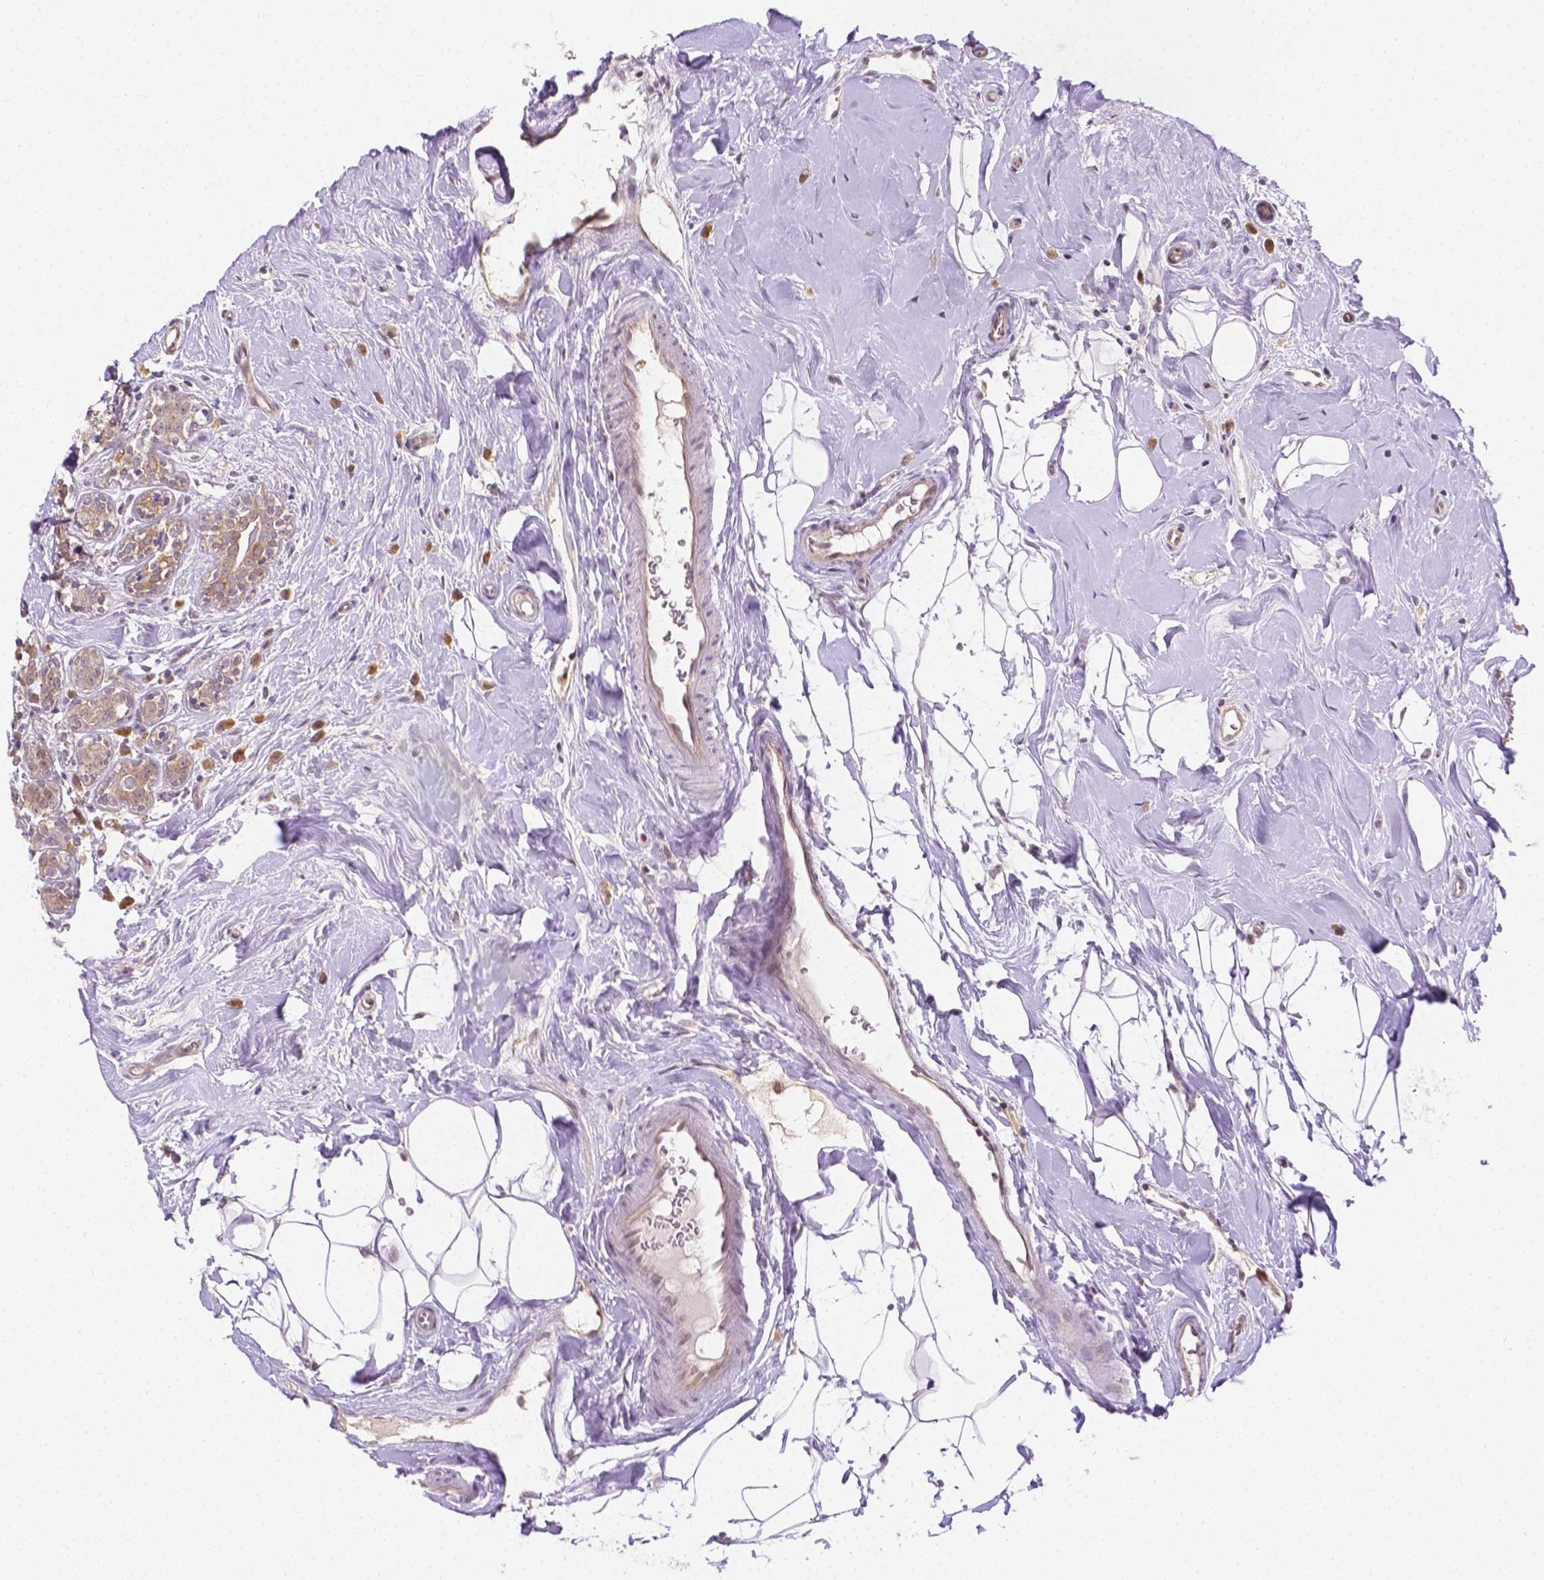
{"staining": {"intensity": "moderate", "quantity": ">75%", "location": "cytoplasmic/membranous"}, "tissue": "breast cancer", "cell_type": "Tumor cells", "image_type": "cancer", "snomed": [{"axis": "morphology", "description": "Normal tissue, NOS"}, {"axis": "morphology", "description": "Duct carcinoma"}, {"axis": "topography", "description": "Breast"}], "caption": "IHC staining of breast cancer (invasive ductal carcinoma), which demonstrates medium levels of moderate cytoplasmic/membranous staining in about >75% of tumor cells indicating moderate cytoplasmic/membranous protein staining. The staining was performed using DAB (brown) for protein detection and nuclei were counterstained in hematoxylin (blue).", "gene": "ZNRD2", "patient": {"sex": "female", "age": 43}}